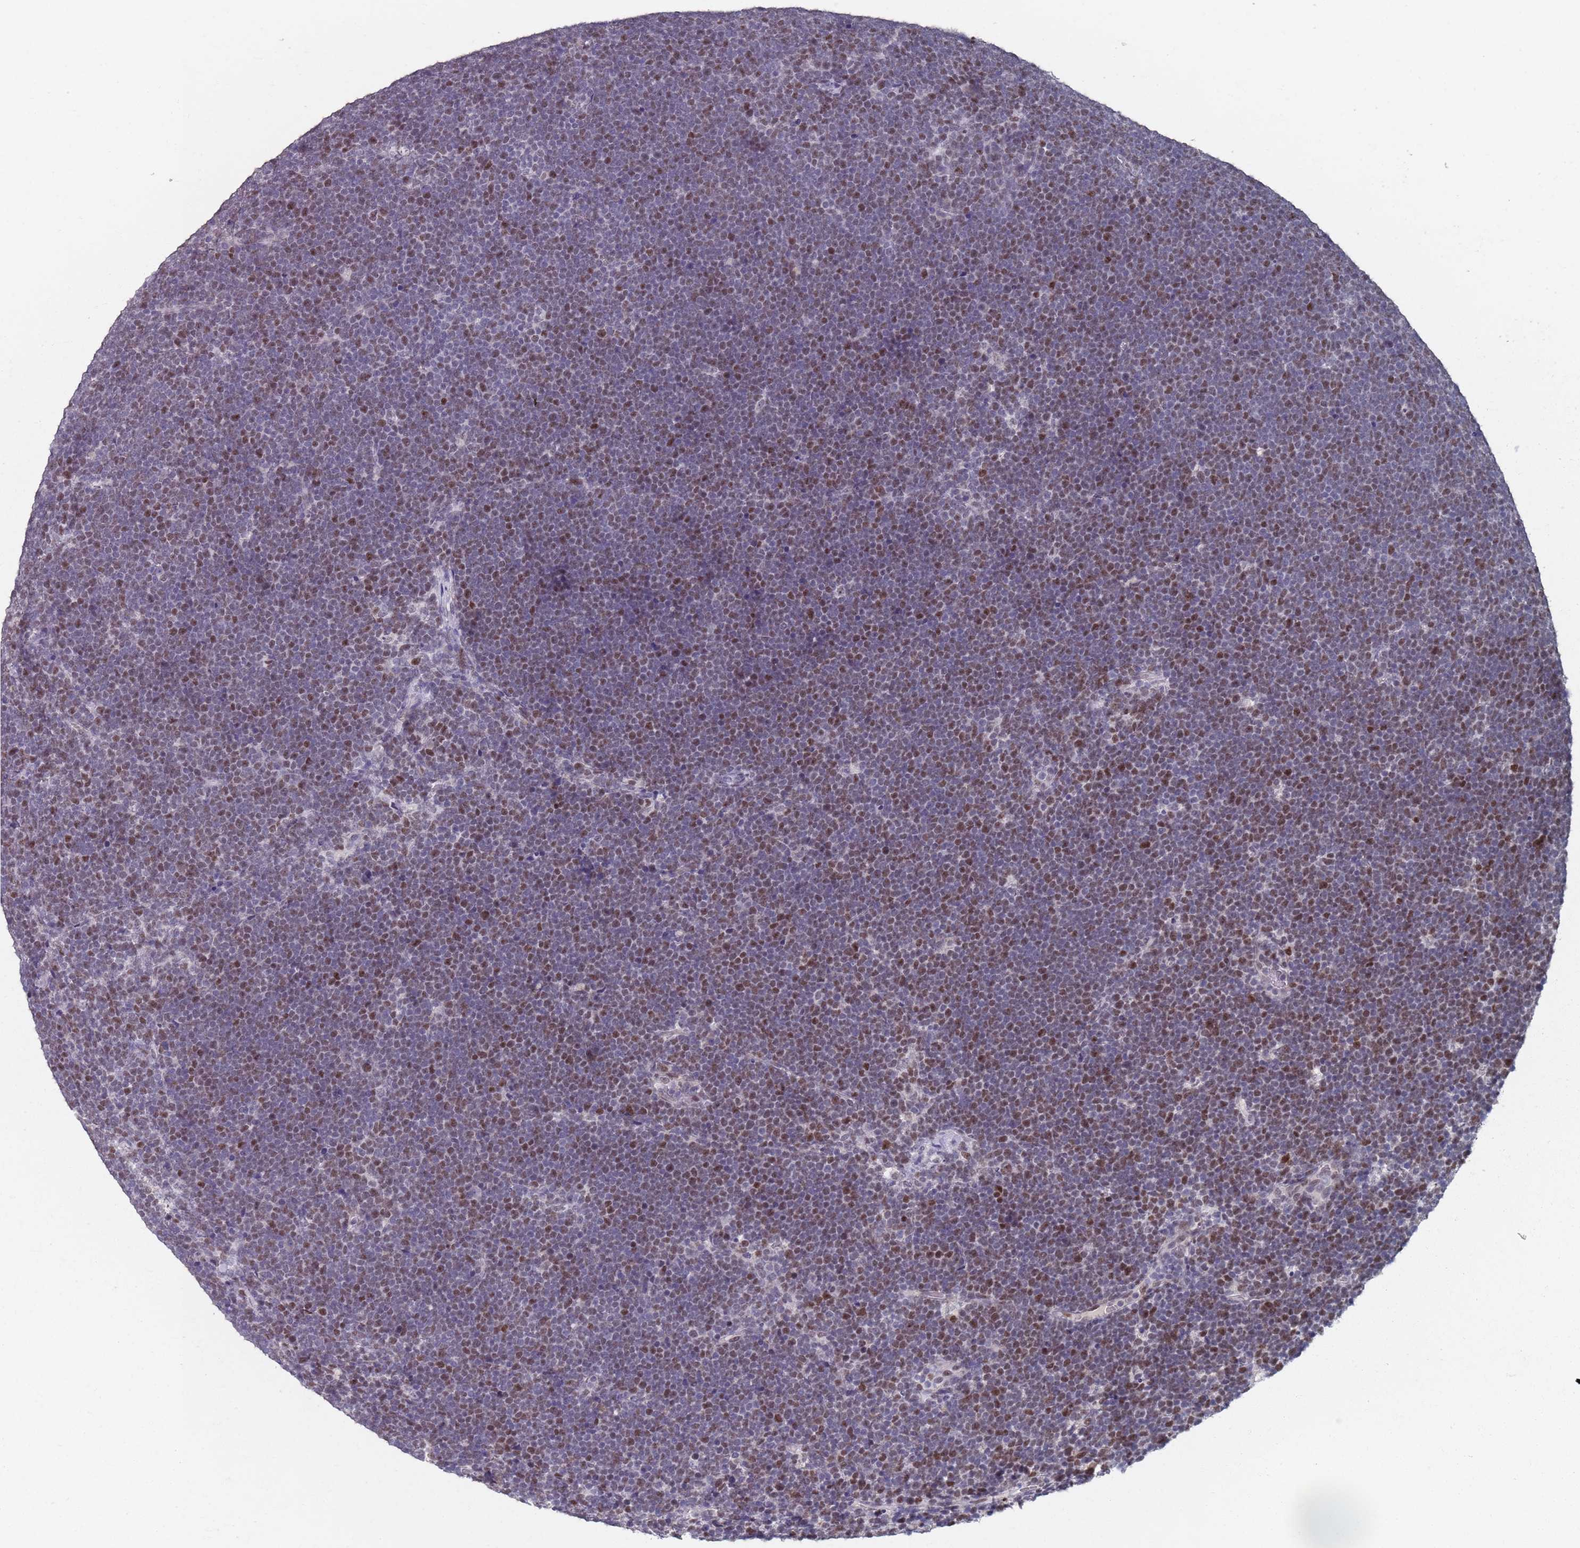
{"staining": {"intensity": "moderate", "quantity": "25%-75%", "location": "nuclear"}, "tissue": "lymphoma", "cell_type": "Tumor cells", "image_type": "cancer", "snomed": [{"axis": "morphology", "description": "Malignant lymphoma, non-Hodgkin's type, High grade"}, {"axis": "topography", "description": "Lymph node"}], "caption": "Protein staining shows moderate nuclear positivity in approximately 25%-75% of tumor cells in lymphoma.", "gene": "SAMD1", "patient": {"sex": "male", "age": 13}}